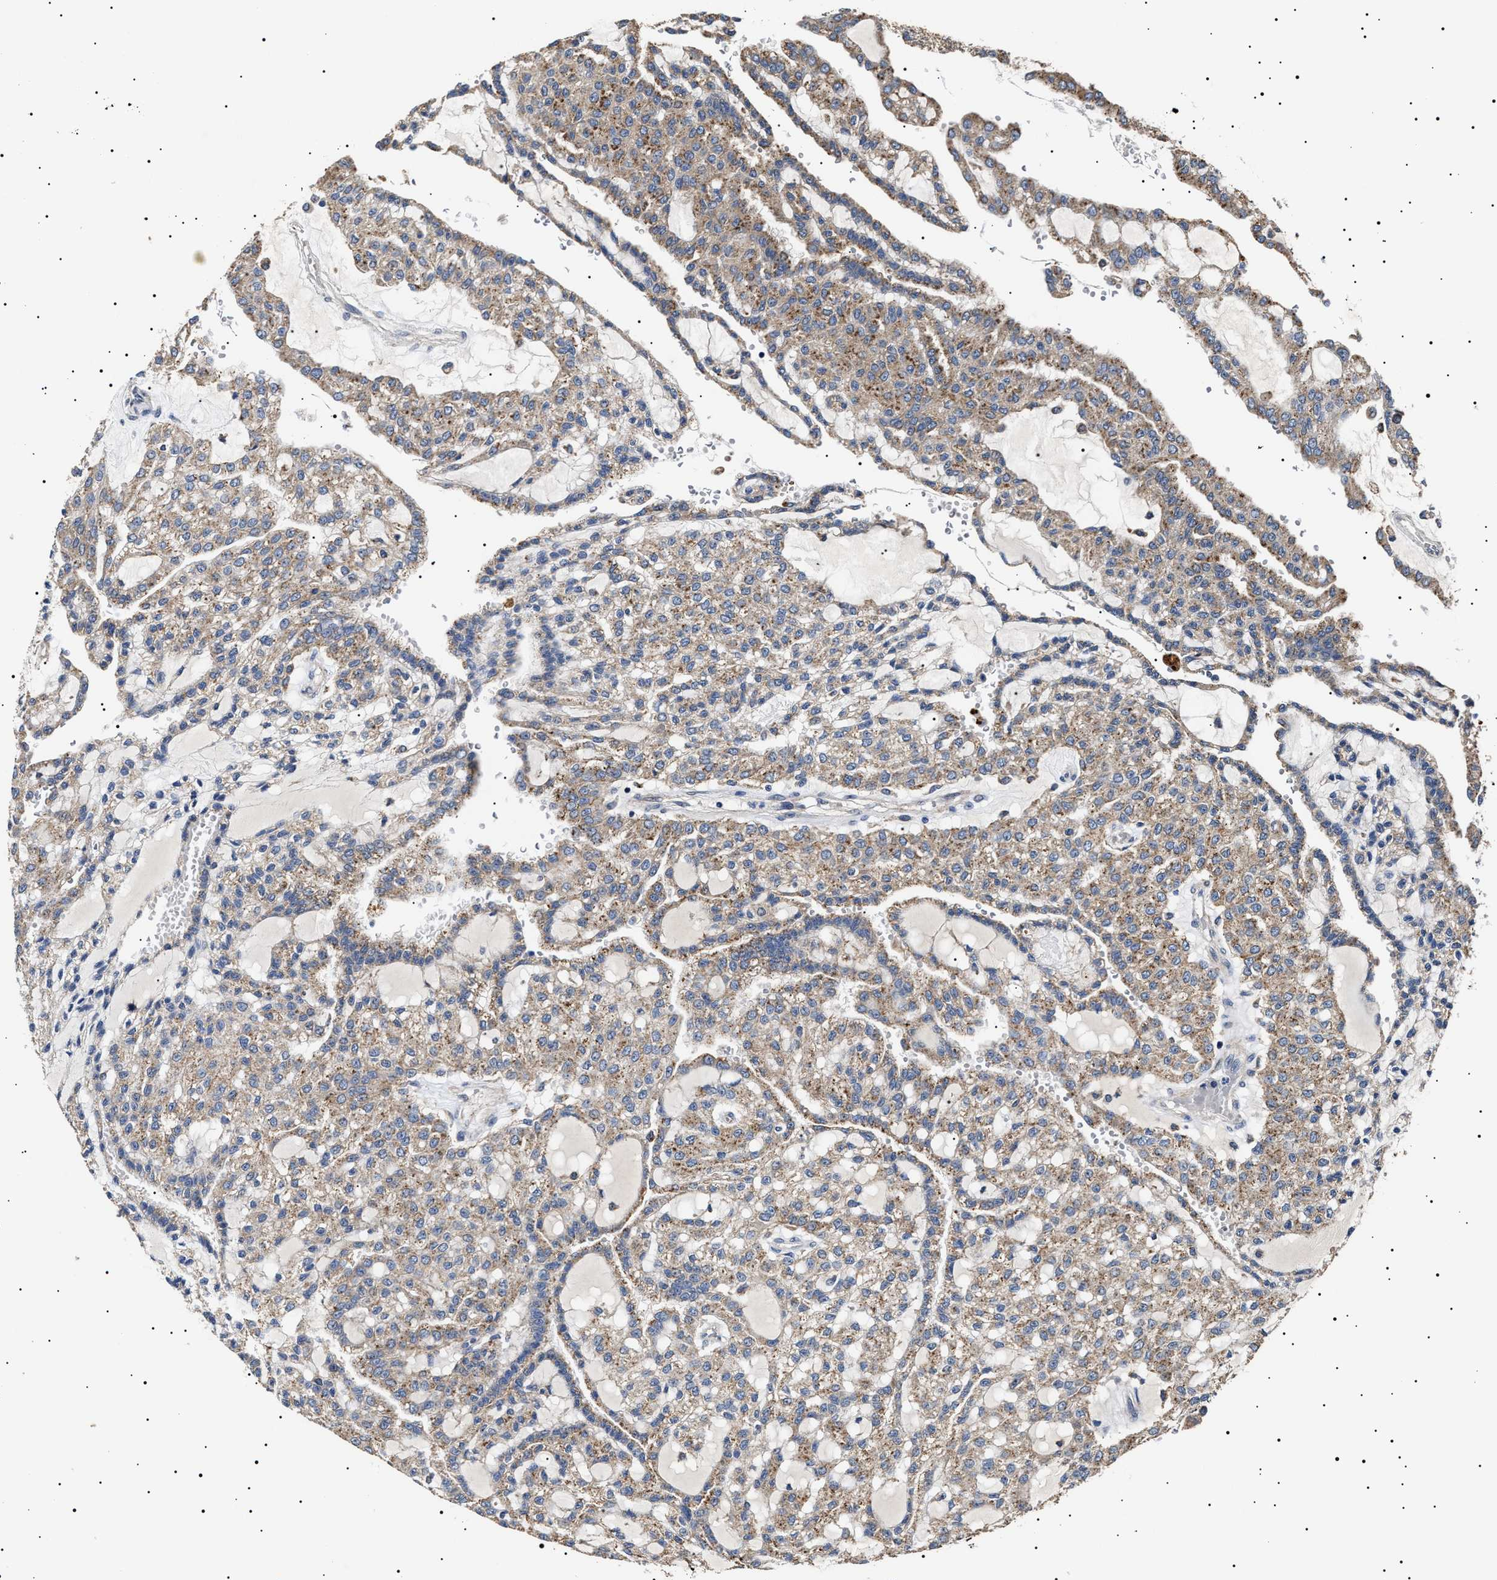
{"staining": {"intensity": "moderate", "quantity": ">75%", "location": "cytoplasmic/membranous"}, "tissue": "renal cancer", "cell_type": "Tumor cells", "image_type": "cancer", "snomed": [{"axis": "morphology", "description": "Adenocarcinoma, NOS"}, {"axis": "topography", "description": "Kidney"}], "caption": "Immunohistochemistry (DAB (3,3'-diaminobenzidine)) staining of adenocarcinoma (renal) demonstrates moderate cytoplasmic/membranous protein expression in approximately >75% of tumor cells. (DAB IHC, brown staining for protein, blue staining for nuclei).", "gene": "RAB34", "patient": {"sex": "male", "age": 63}}